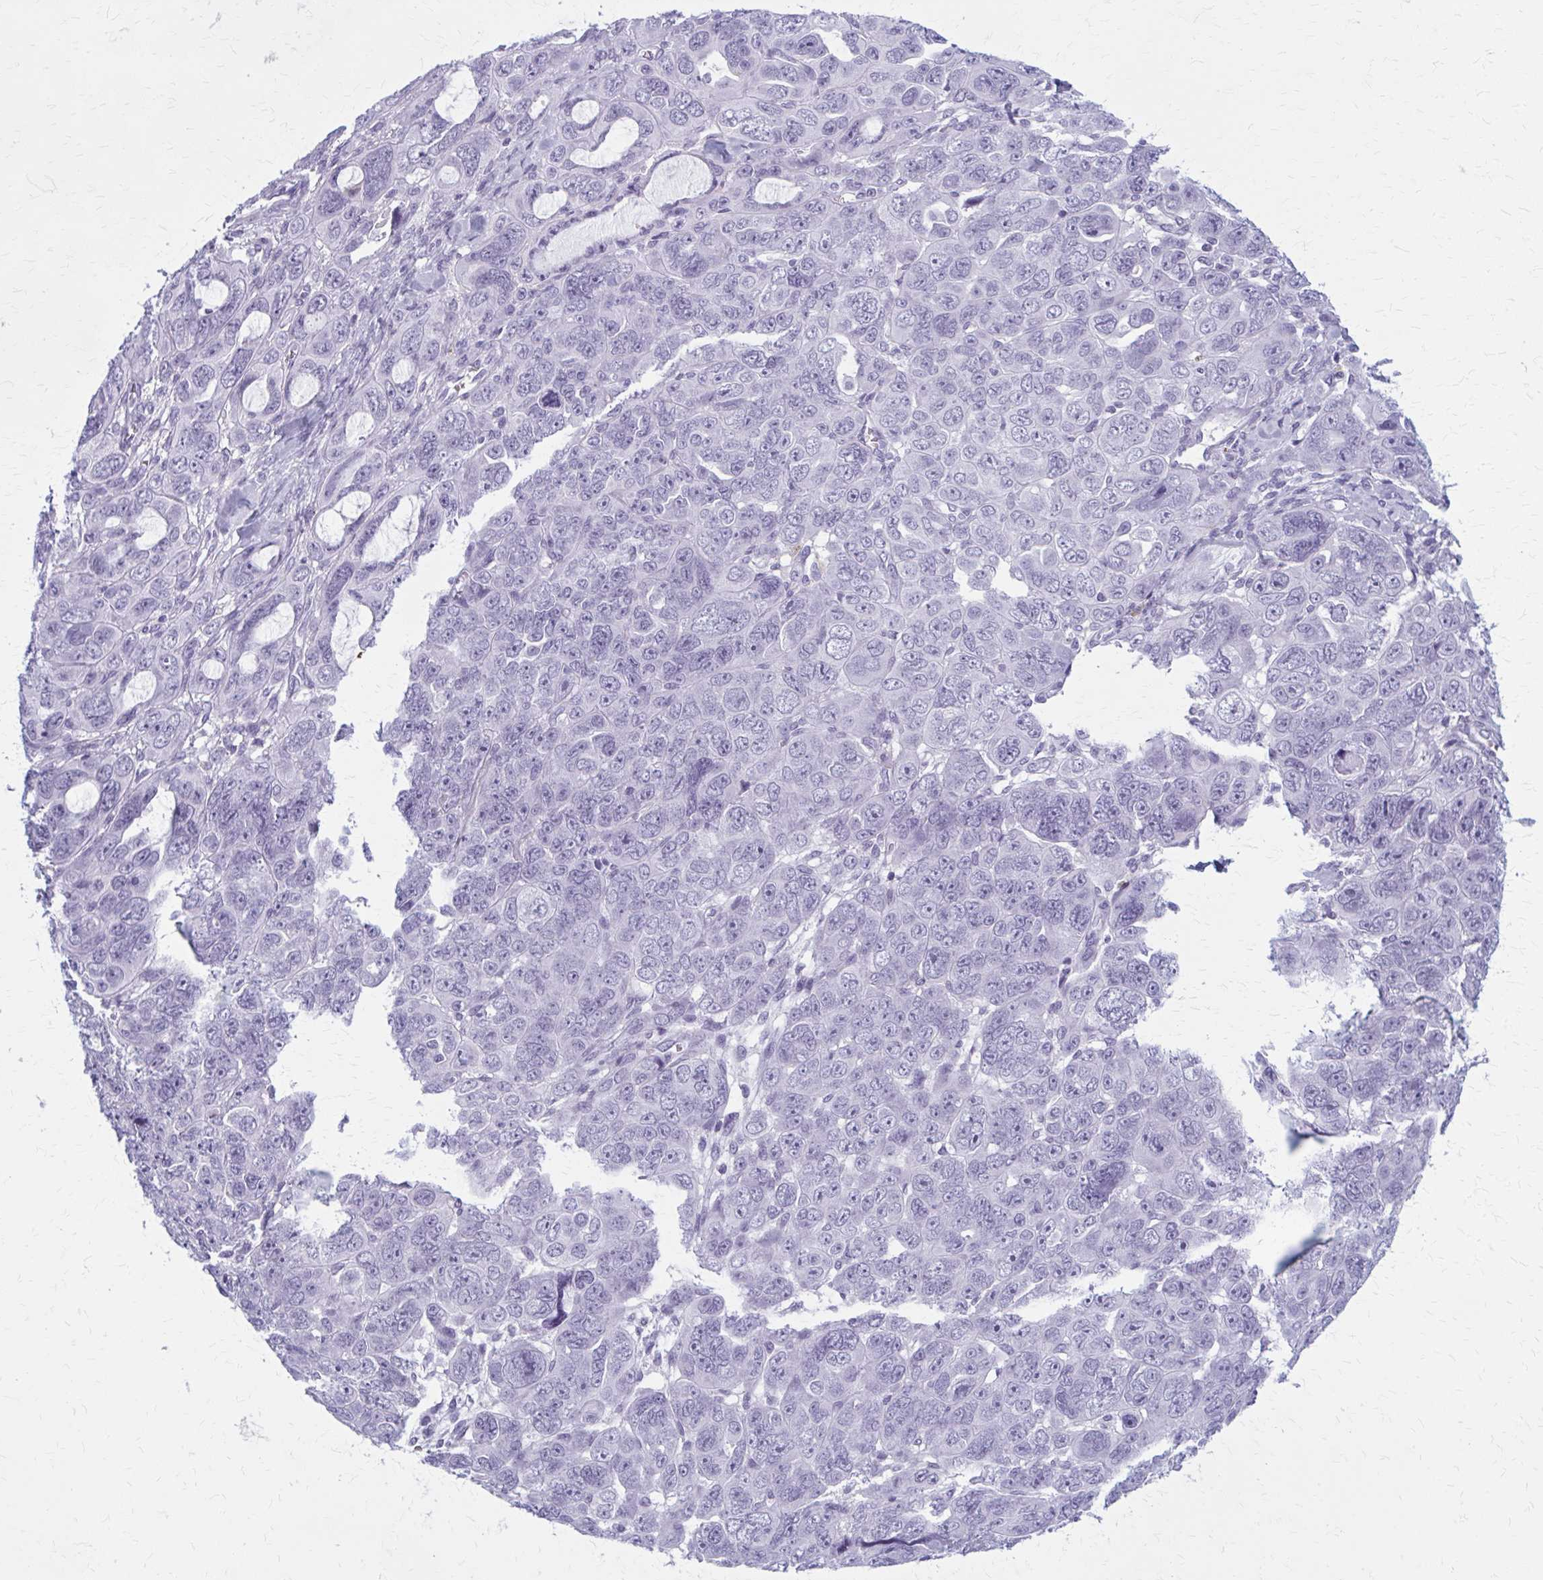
{"staining": {"intensity": "negative", "quantity": "none", "location": "none"}, "tissue": "ovarian cancer", "cell_type": "Tumor cells", "image_type": "cancer", "snomed": [{"axis": "morphology", "description": "Cystadenocarcinoma, serous, NOS"}, {"axis": "topography", "description": "Ovary"}], "caption": "A high-resolution micrograph shows immunohistochemistry (IHC) staining of serous cystadenocarcinoma (ovarian), which reveals no significant positivity in tumor cells.", "gene": "ZDHHC7", "patient": {"sex": "female", "age": 63}}